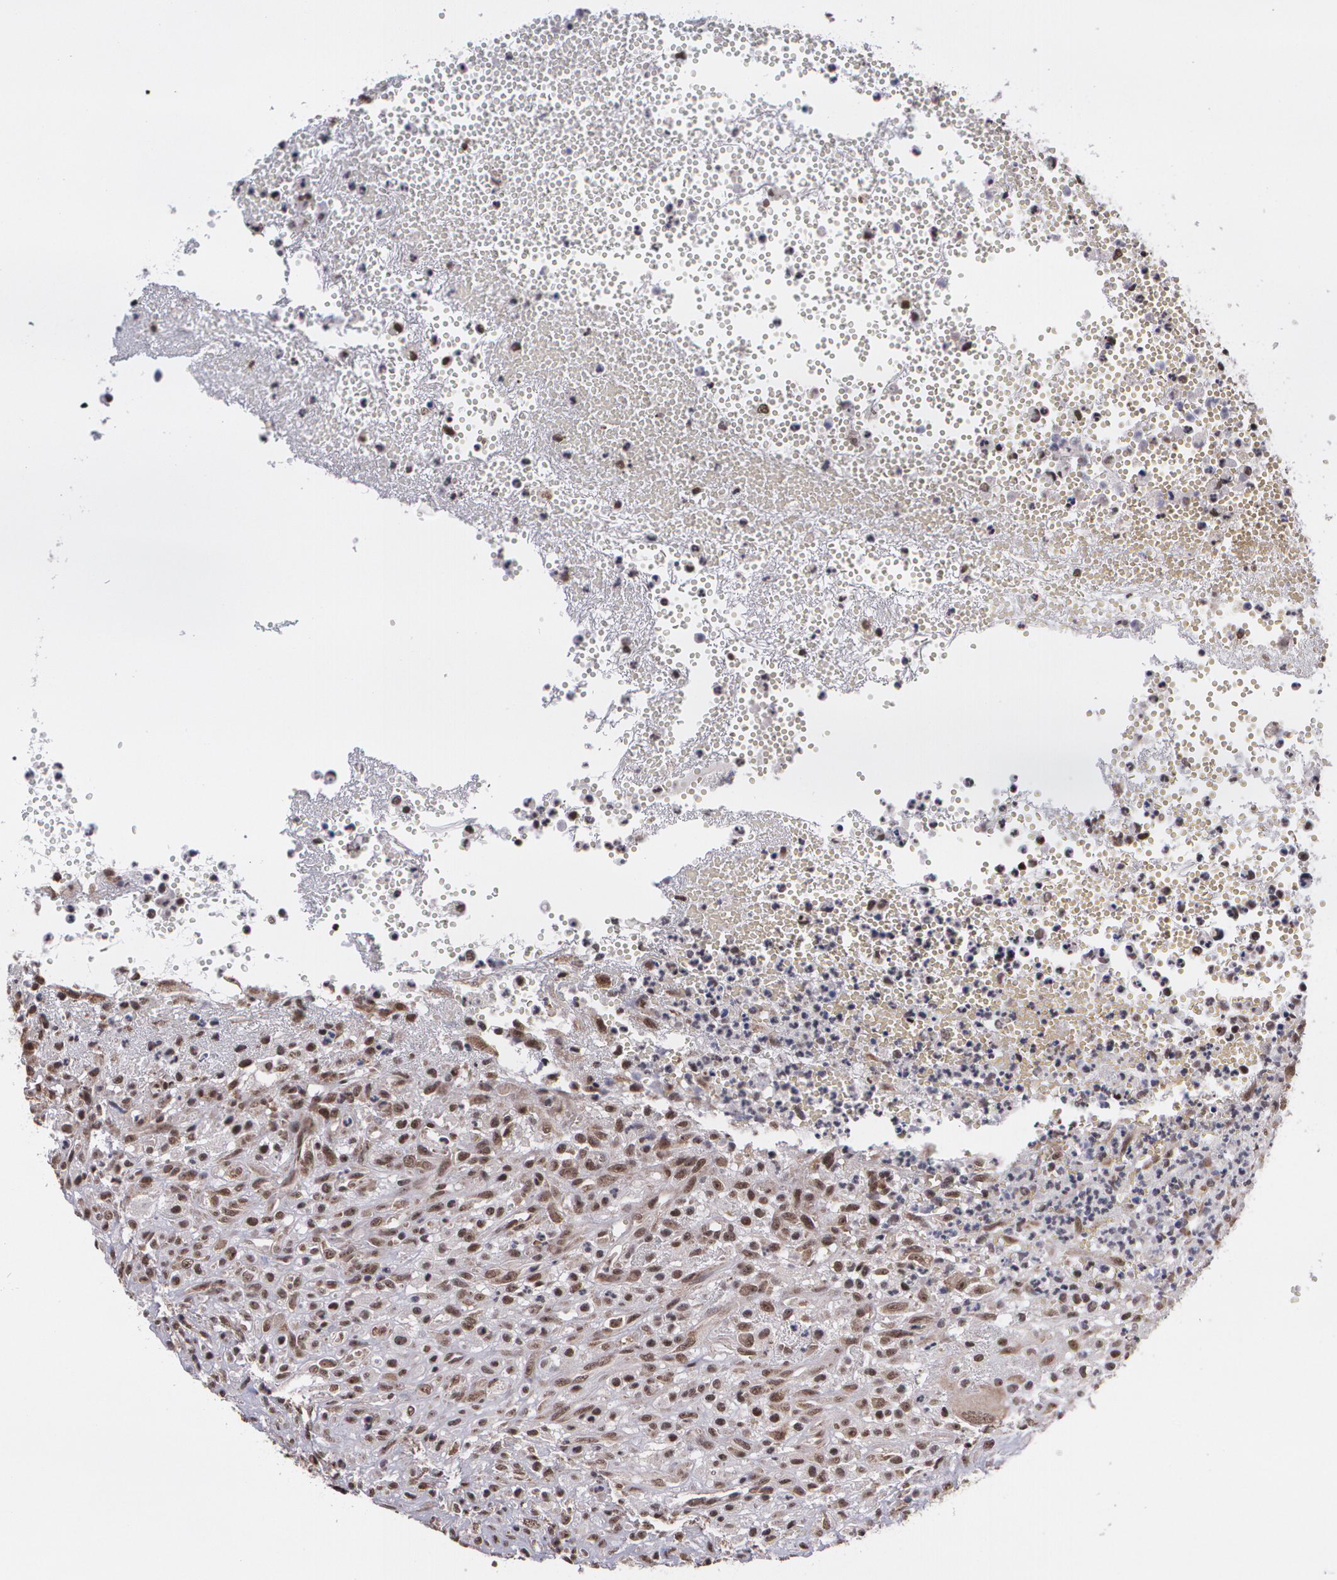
{"staining": {"intensity": "strong", "quantity": ">75%", "location": "nuclear"}, "tissue": "glioma", "cell_type": "Tumor cells", "image_type": "cancer", "snomed": [{"axis": "morphology", "description": "Glioma, malignant, High grade"}, {"axis": "topography", "description": "Brain"}], "caption": "Human malignant glioma (high-grade) stained with a brown dye shows strong nuclear positive expression in approximately >75% of tumor cells.", "gene": "C6orf15", "patient": {"sex": "male", "age": 66}}